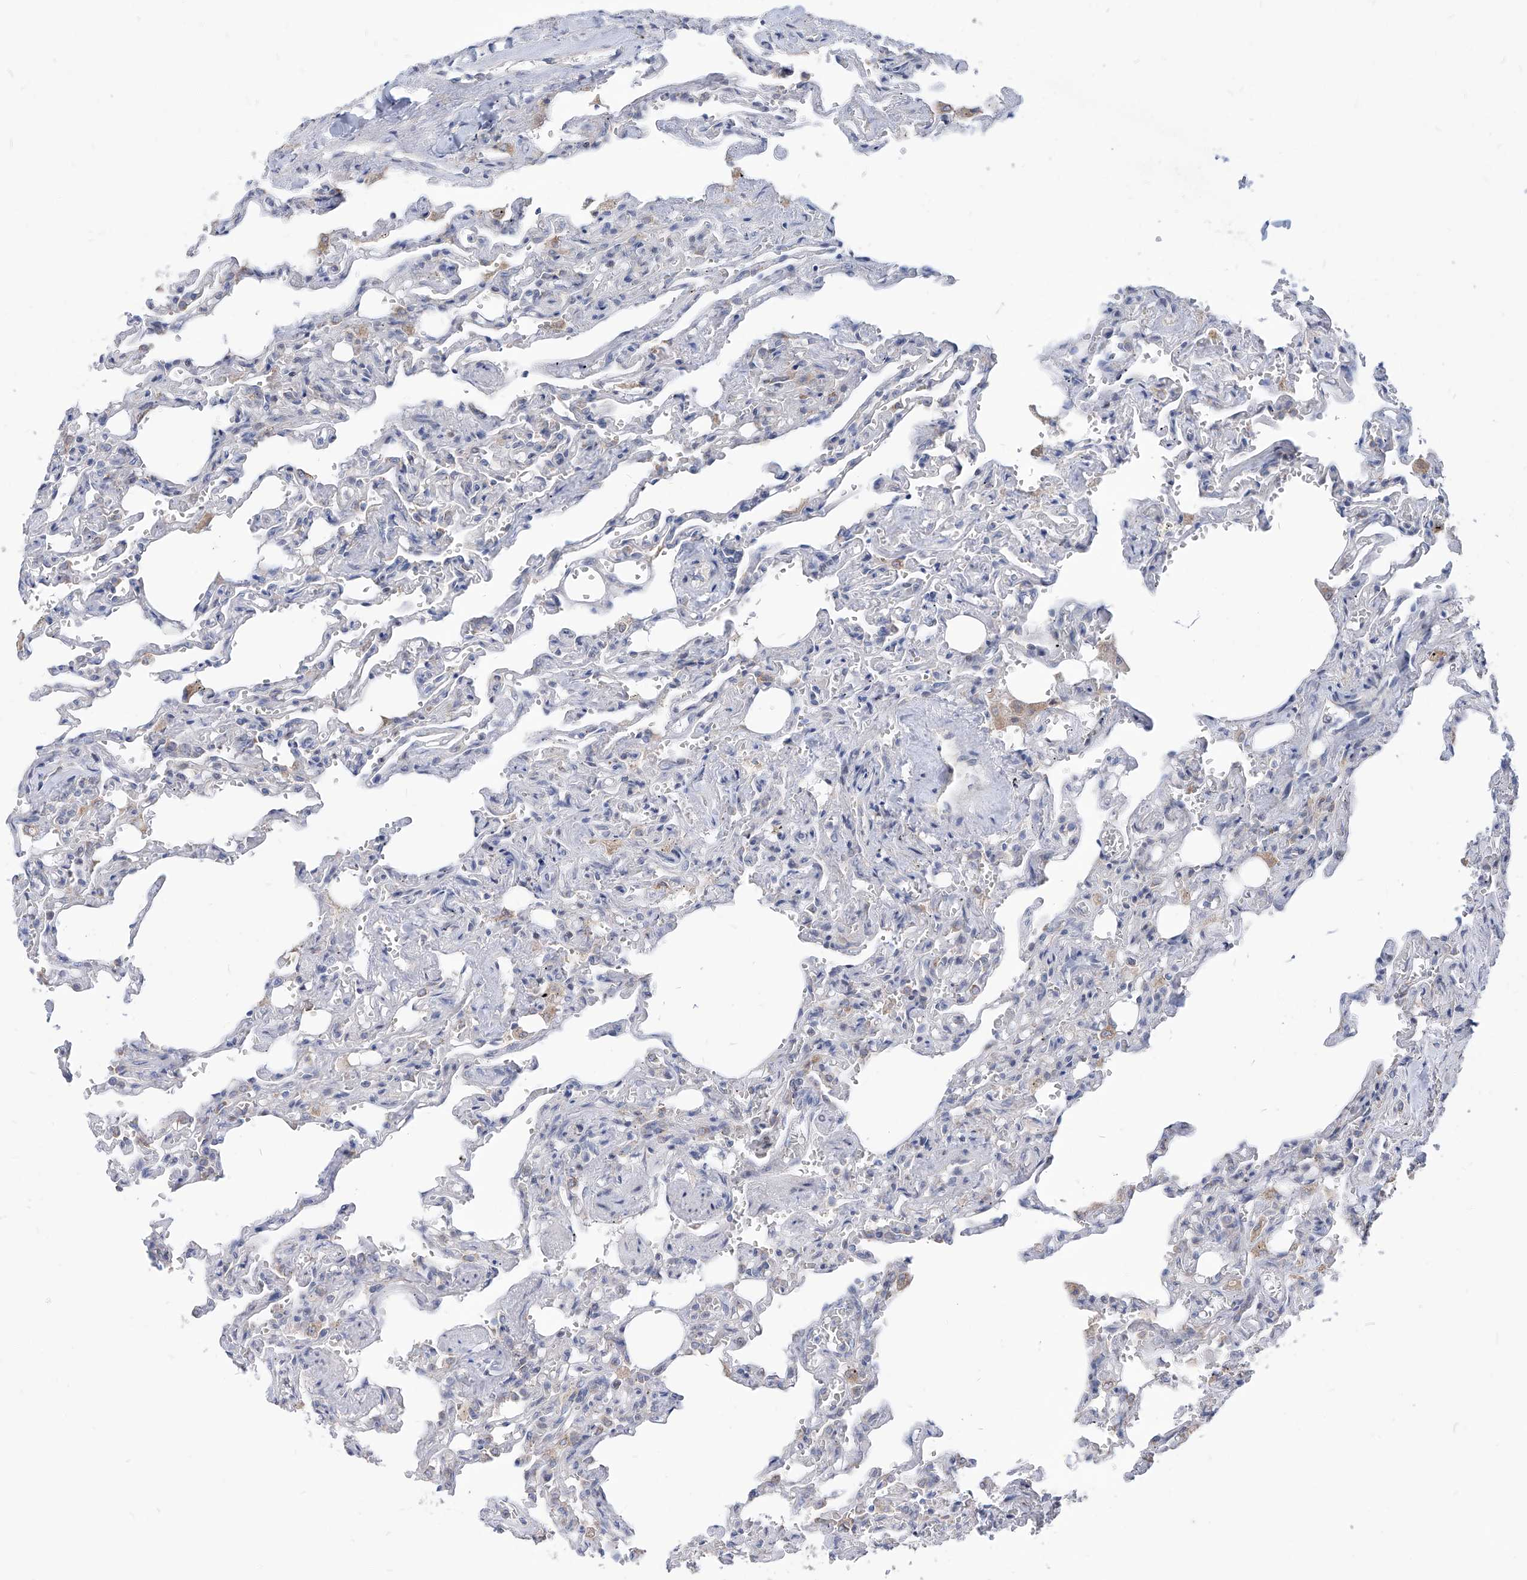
{"staining": {"intensity": "negative", "quantity": "none", "location": "none"}, "tissue": "lung", "cell_type": "Alveolar cells", "image_type": "normal", "snomed": [{"axis": "morphology", "description": "Normal tissue, NOS"}, {"axis": "topography", "description": "Lung"}], "caption": "This is an immunohistochemistry (IHC) photomicrograph of benign human lung. There is no staining in alveolar cells.", "gene": "AGPS", "patient": {"sex": "male", "age": 21}}